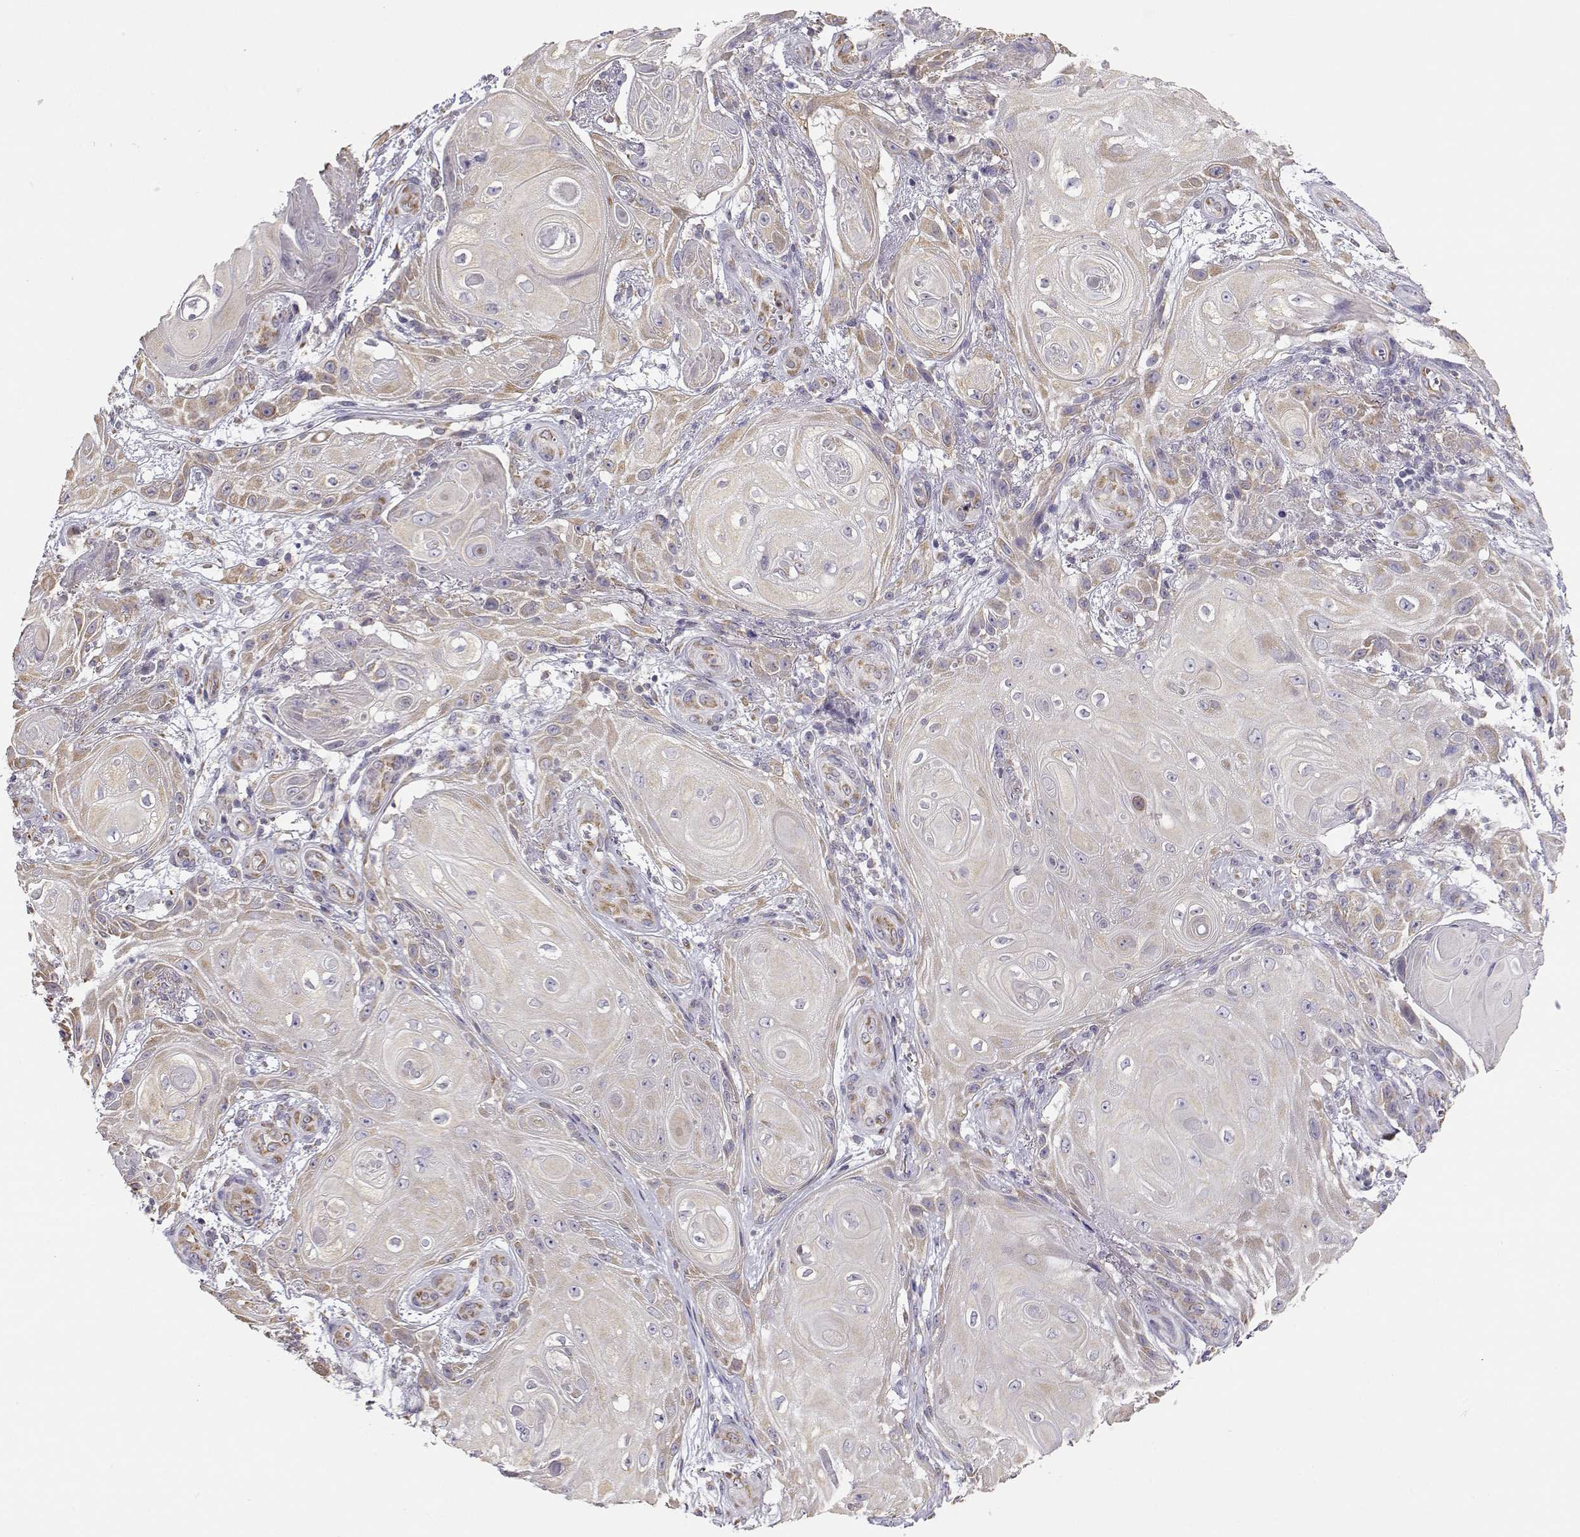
{"staining": {"intensity": "weak", "quantity": ">75%", "location": "cytoplasmic/membranous"}, "tissue": "skin cancer", "cell_type": "Tumor cells", "image_type": "cancer", "snomed": [{"axis": "morphology", "description": "Squamous cell carcinoma, NOS"}, {"axis": "topography", "description": "Skin"}], "caption": "An IHC image of tumor tissue is shown. Protein staining in brown labels weak cytoplasmic/membranous positivity in skin cancer within tumor cells.", "gene": "BEND6", "patient": {"sex": "male", "age": 62}}